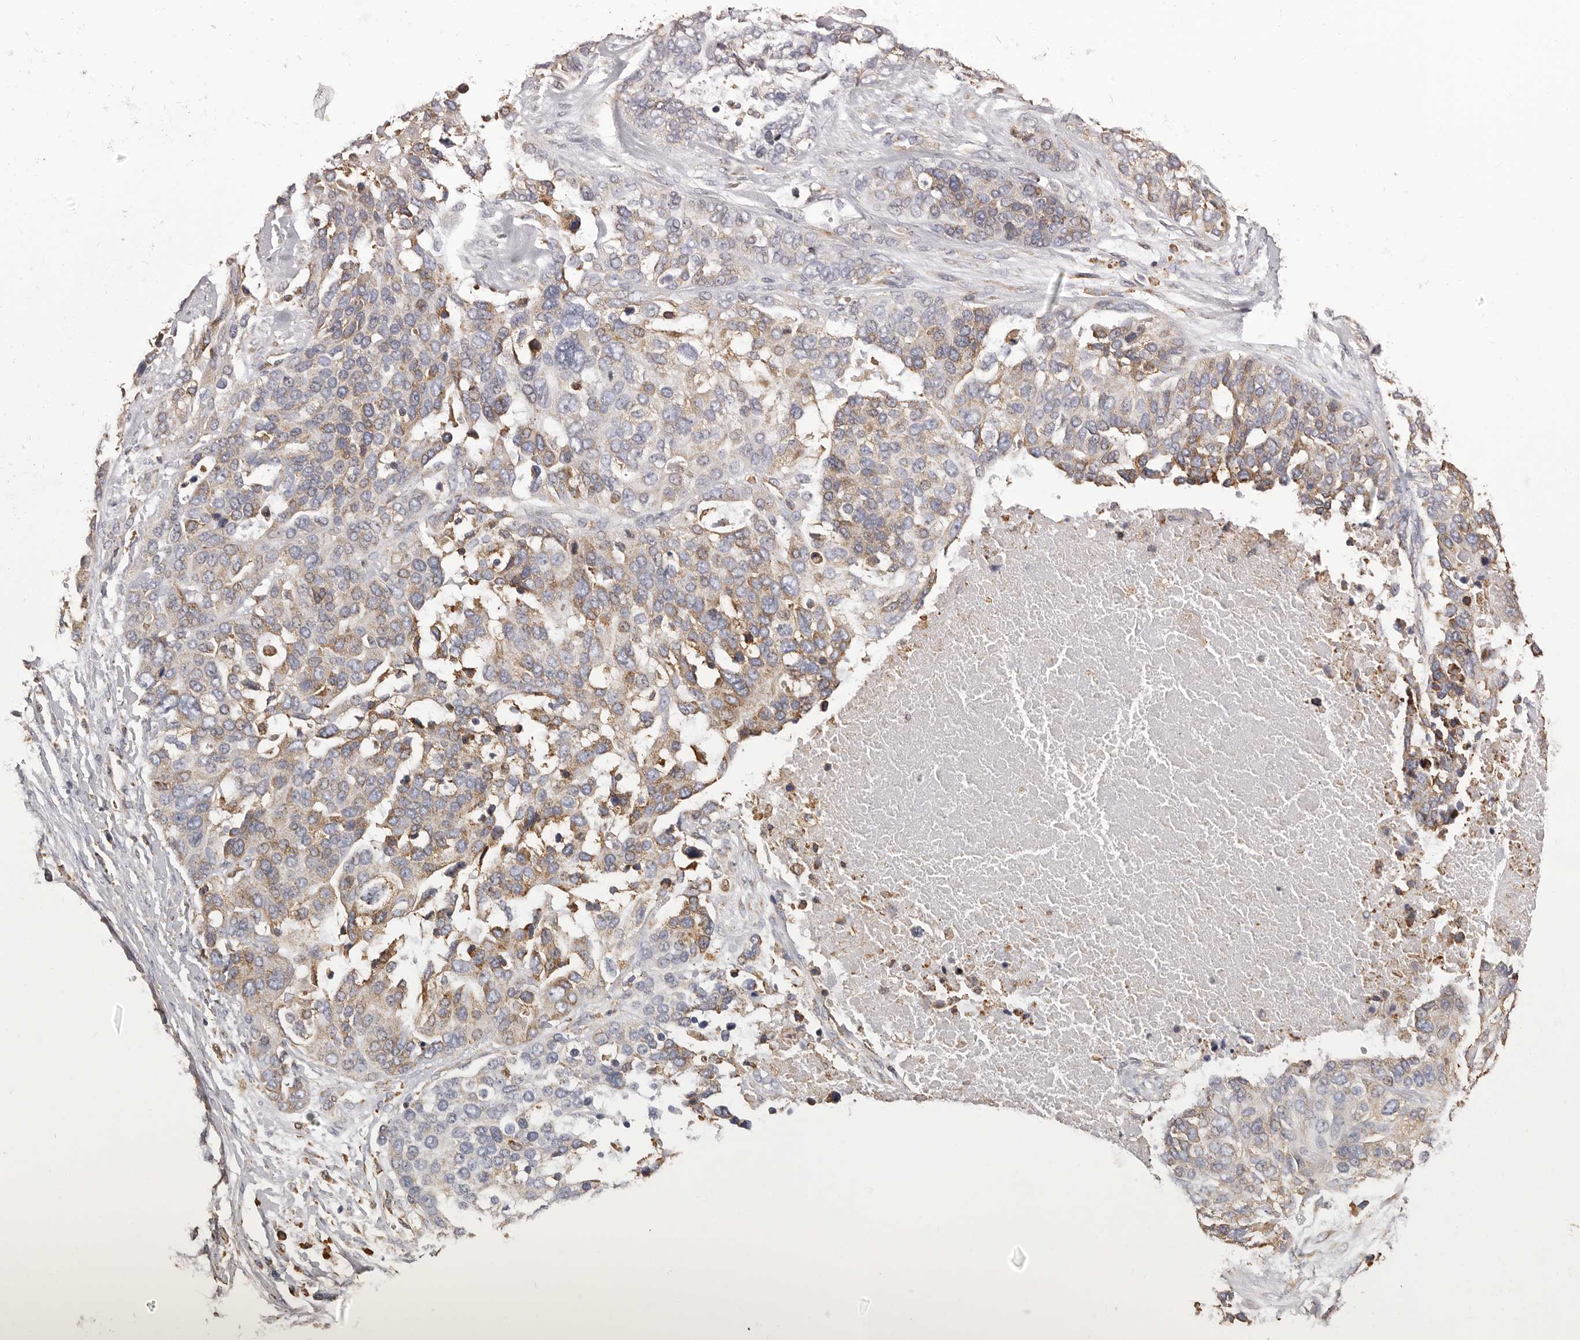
{"staining": {"intensity": "moderate", "quantity": "25%-75%", "location": "cytoplasmic/membranous"}, "tissue": "ovarian cancer", "cell_type": "Tumor cells", "image_type": "cancer", "snomed": [{"axis": "morphology", "description": "Cystadenocarcinoma, serous, NOS"}, {"axis": "topography", "description": "Ovary"}], "caption": "This is an image of immunohistochemistry staining of ovarian cancer, which shows moderate positivity in the cytoplasmic/membranous of tumor cells.", "gene": "QRSL1", "patient": {"sex": "female", "age": 44}}